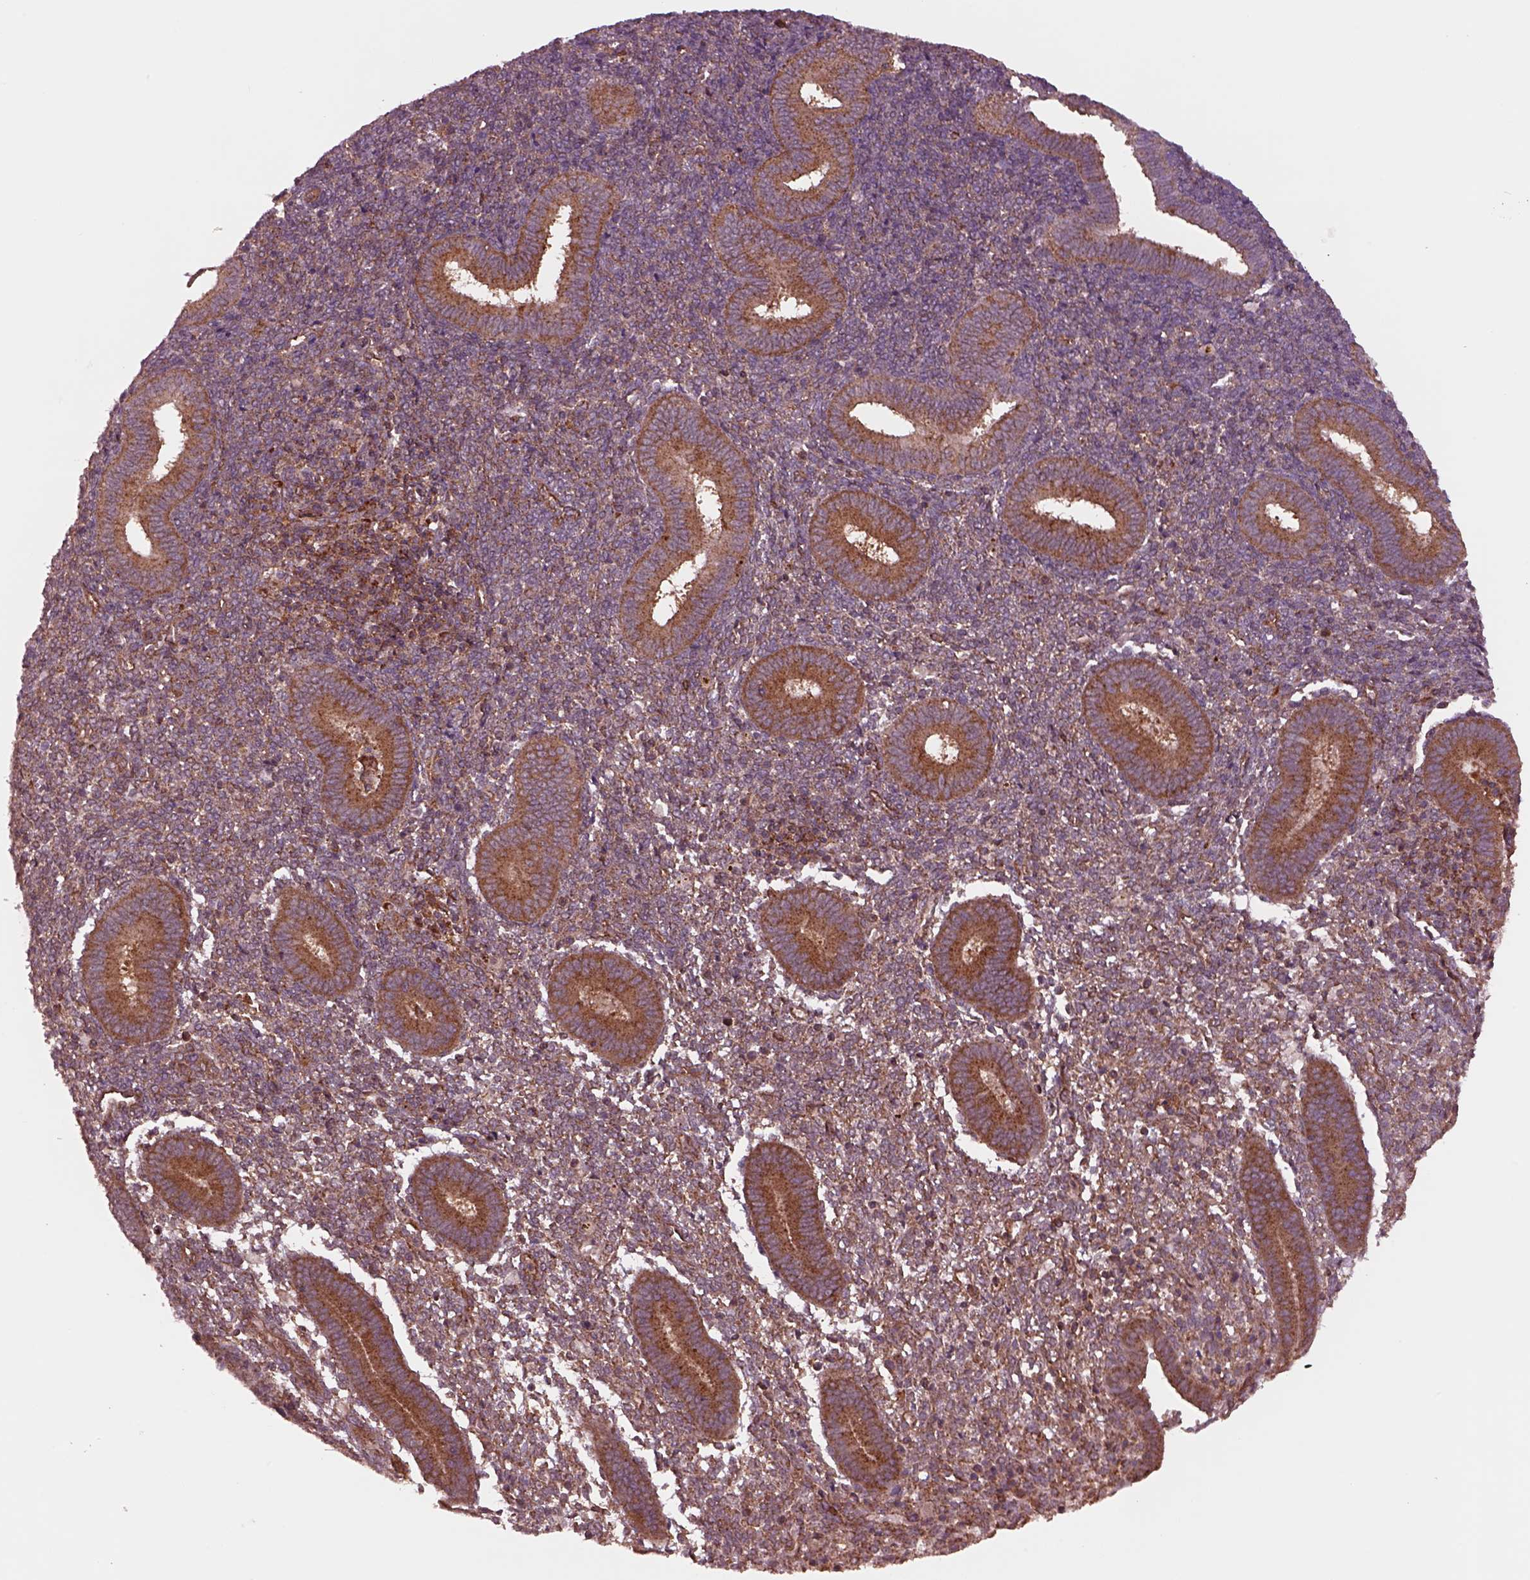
{"staining": {"intensity": "moderate", "quantity": "25%-75%", "location": "cytoplasmic/membranous"}, "tissue": "endometrium", "cell_type": "Cells in endometrial stroma", "image_type": "normal", "snomed": [{"axis": "morphology", "description": "Normal tissue, NOS"}, {"axis": "topography", "description": "Endometrium"}], "caption": "Endometrium stained with DAB immunohistochemistry shows medium levels of moderate cytoplasmic/membranous positivity in approximately 25%-75% of cells in endometrial stroma.", "gene": "WASHC2A", "patient": {"sex": "female", "age": 25}}